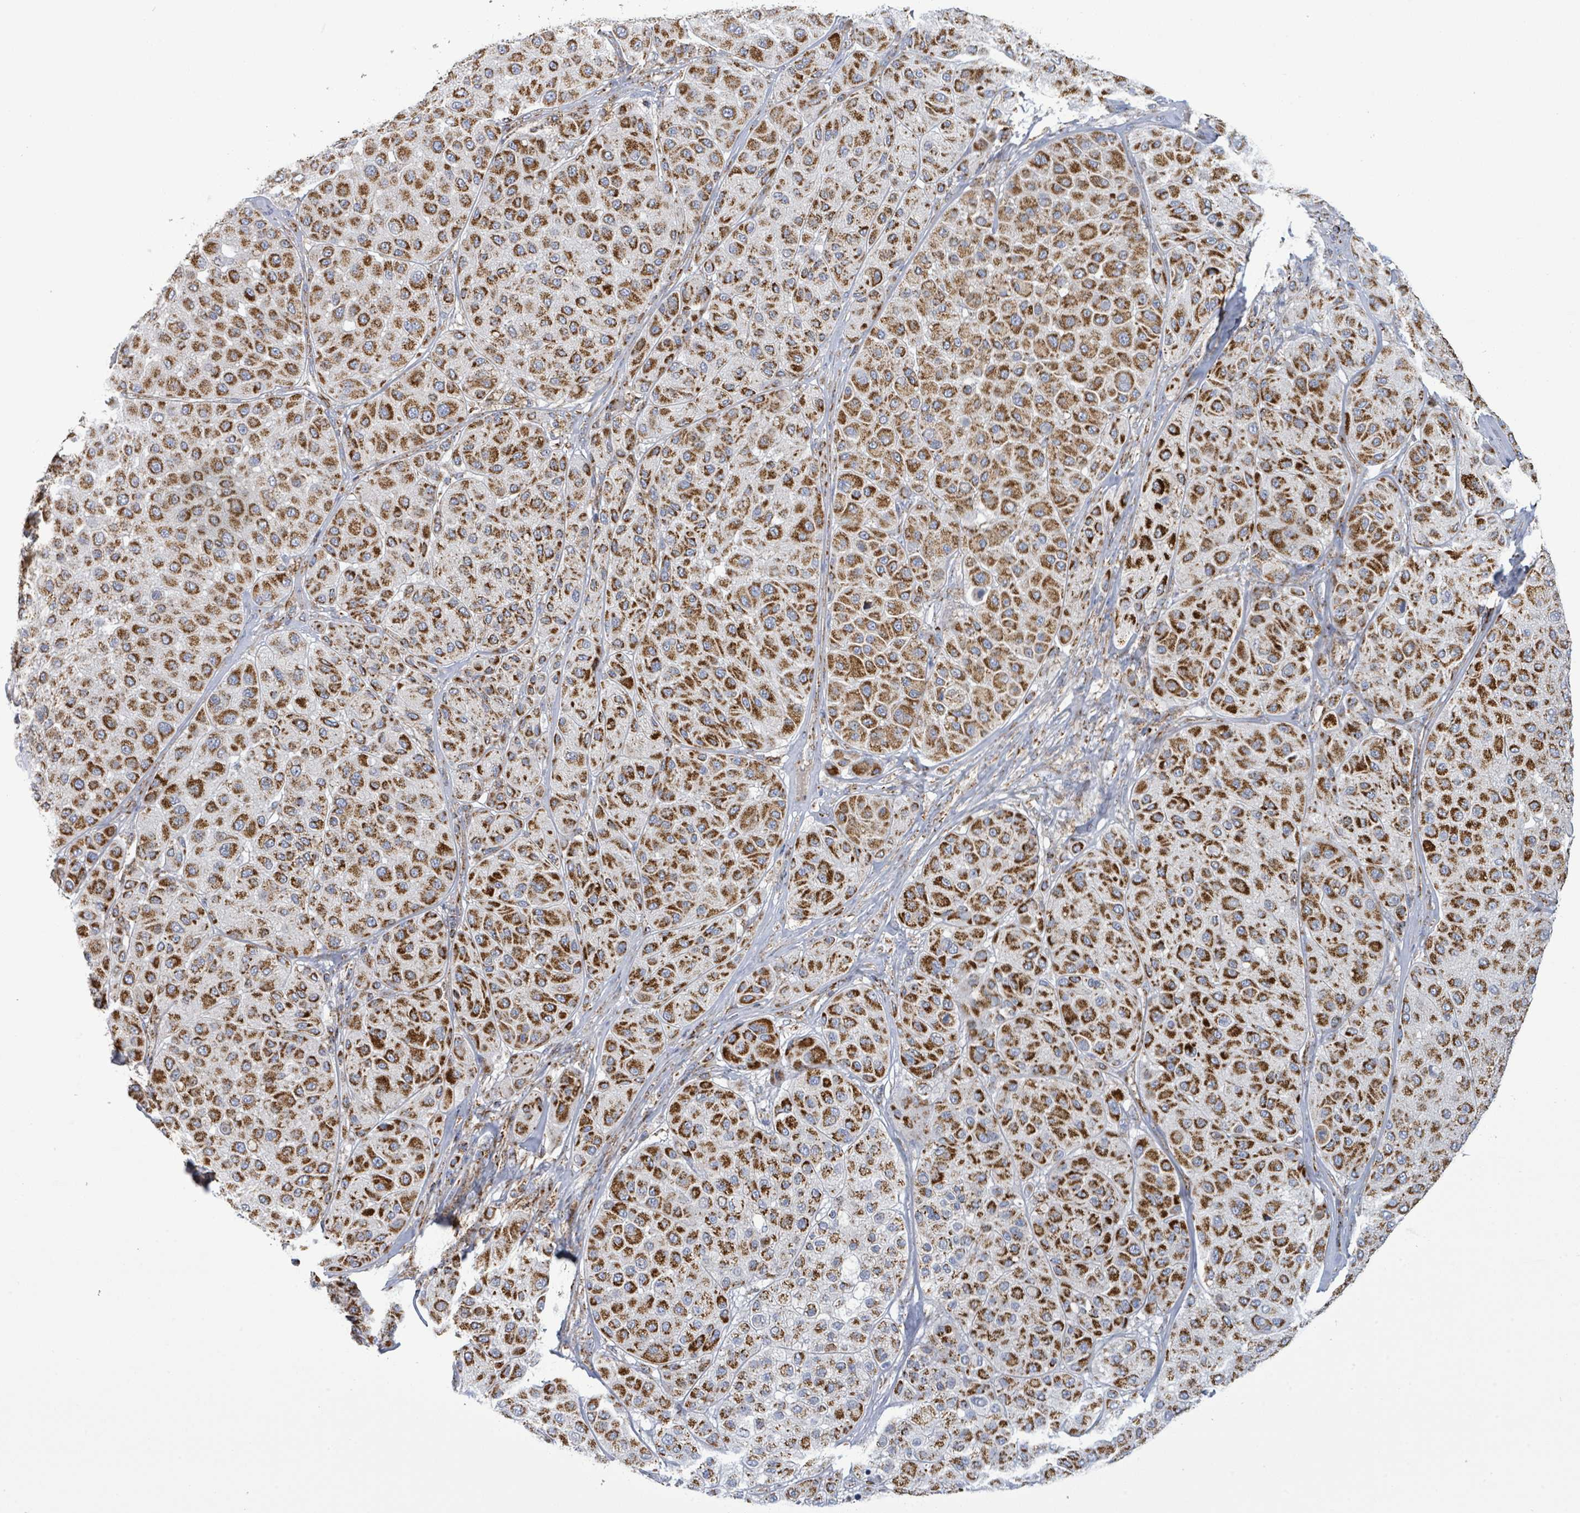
{"staining": {"intensity": "strong", "quantity": ">75%", "location": "cytoplasmic/membranous"}, "tissue": "melanoma", "cell_type": "Tumor cells", "image_type": "cancer", "snomed": [{"axis": "morphology", "description": "Malignant melanoma, Metastatic site"}, {"axis": "topography", "description": "Smooth muscle"}], "caption": "Melanoma stained for a protein shows strong cytoplasmic/membranous positivity in tumor cells.", "gene": "SUCLG2", "patient": {"sex": "male", "age": 41}}